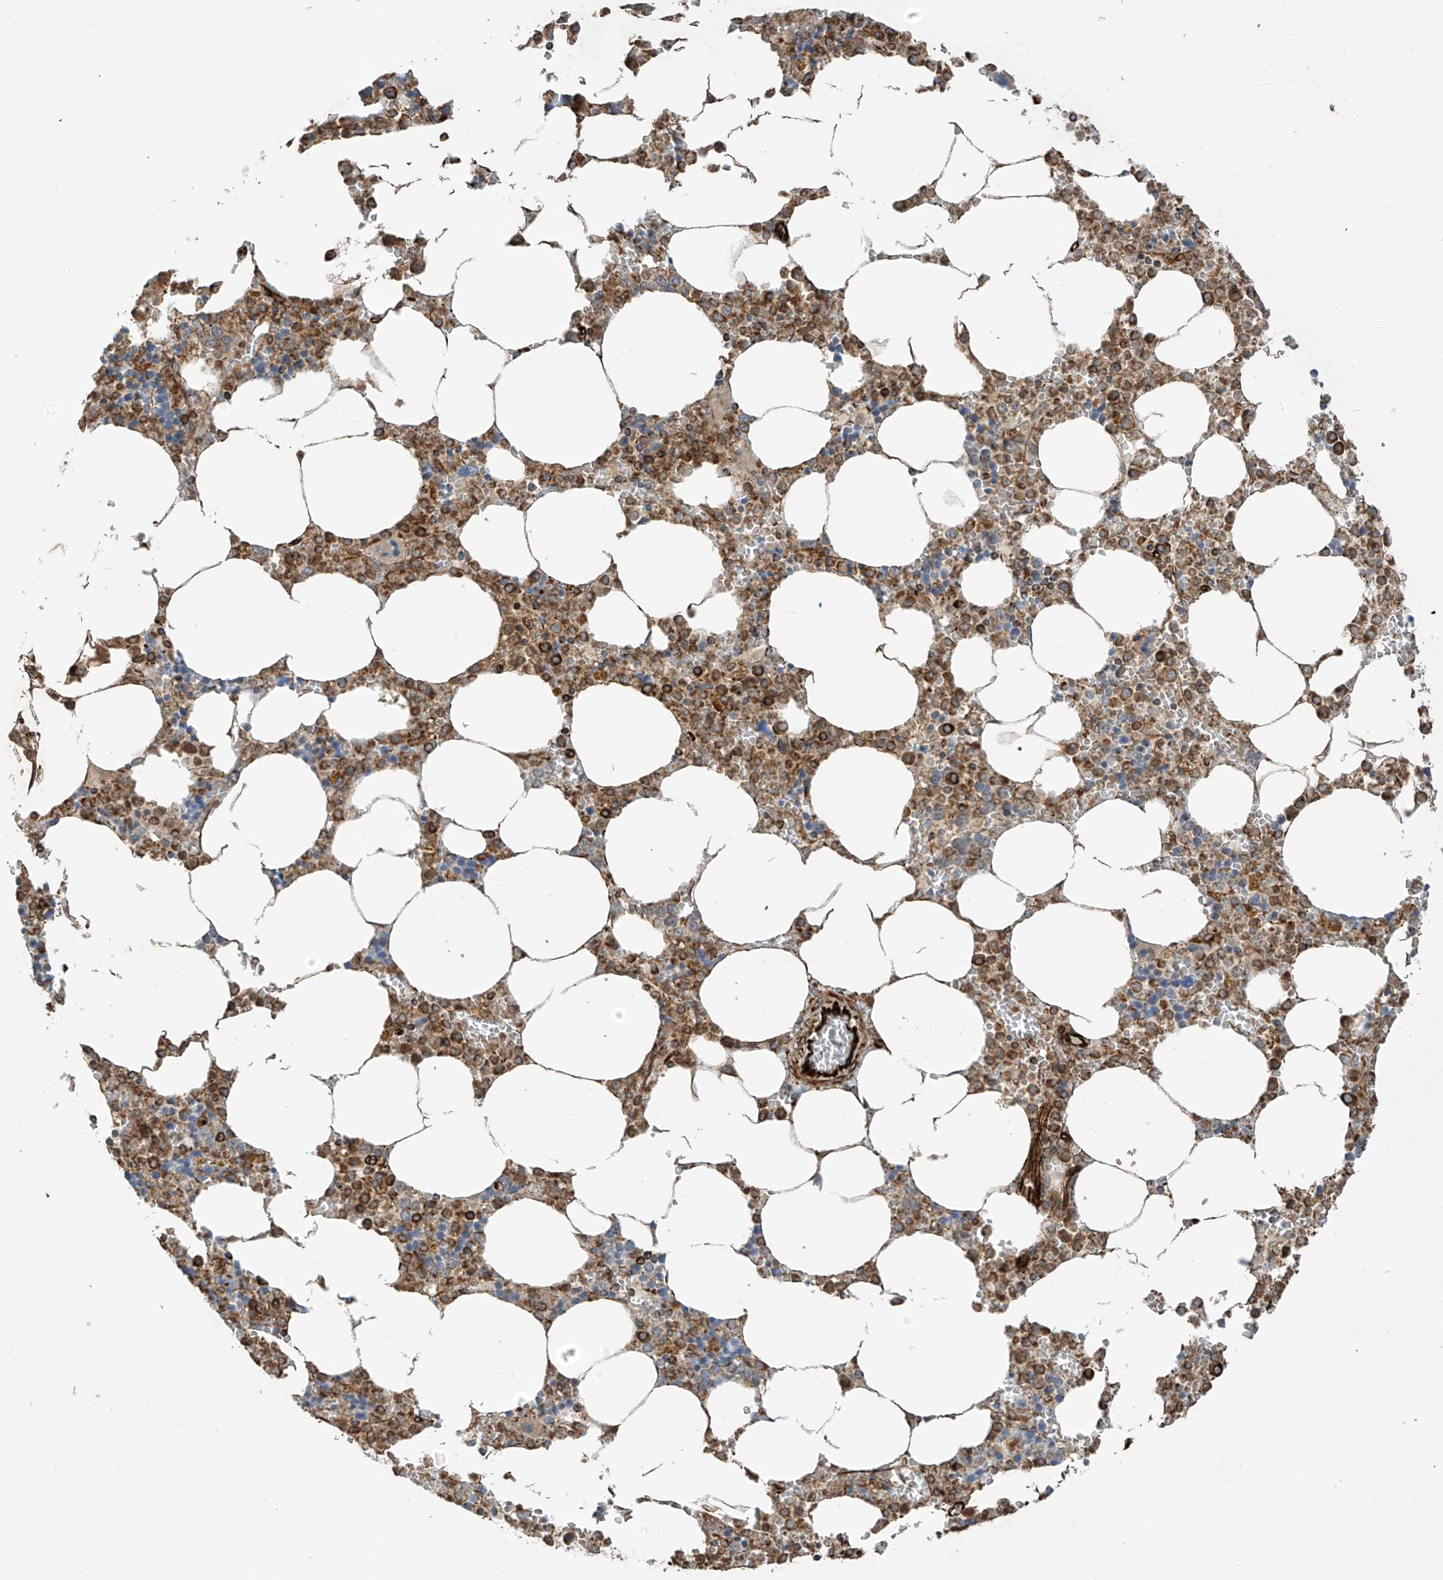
{"staining": {"intensity": "moderate", "quantity": "25%-75%", "location": "cytoplasmic/membranous"}, "tissue": "bone marrow", "cell_type": "Hematopoietic cells", "image_type": "normal", "snomed": [{"axis": "morphology", "description": "Normal tissue, NOS"}, {"axis": "topography", "description": "Bone marrow"}], "caption": "A photomicrograph of bone marrow stained for a protein reveals moderate cytoplasmic/membranous brown staining in hematopoietic cells.", "gene": "EIF5B", "patient": {"sex": "male", "age": 70}}